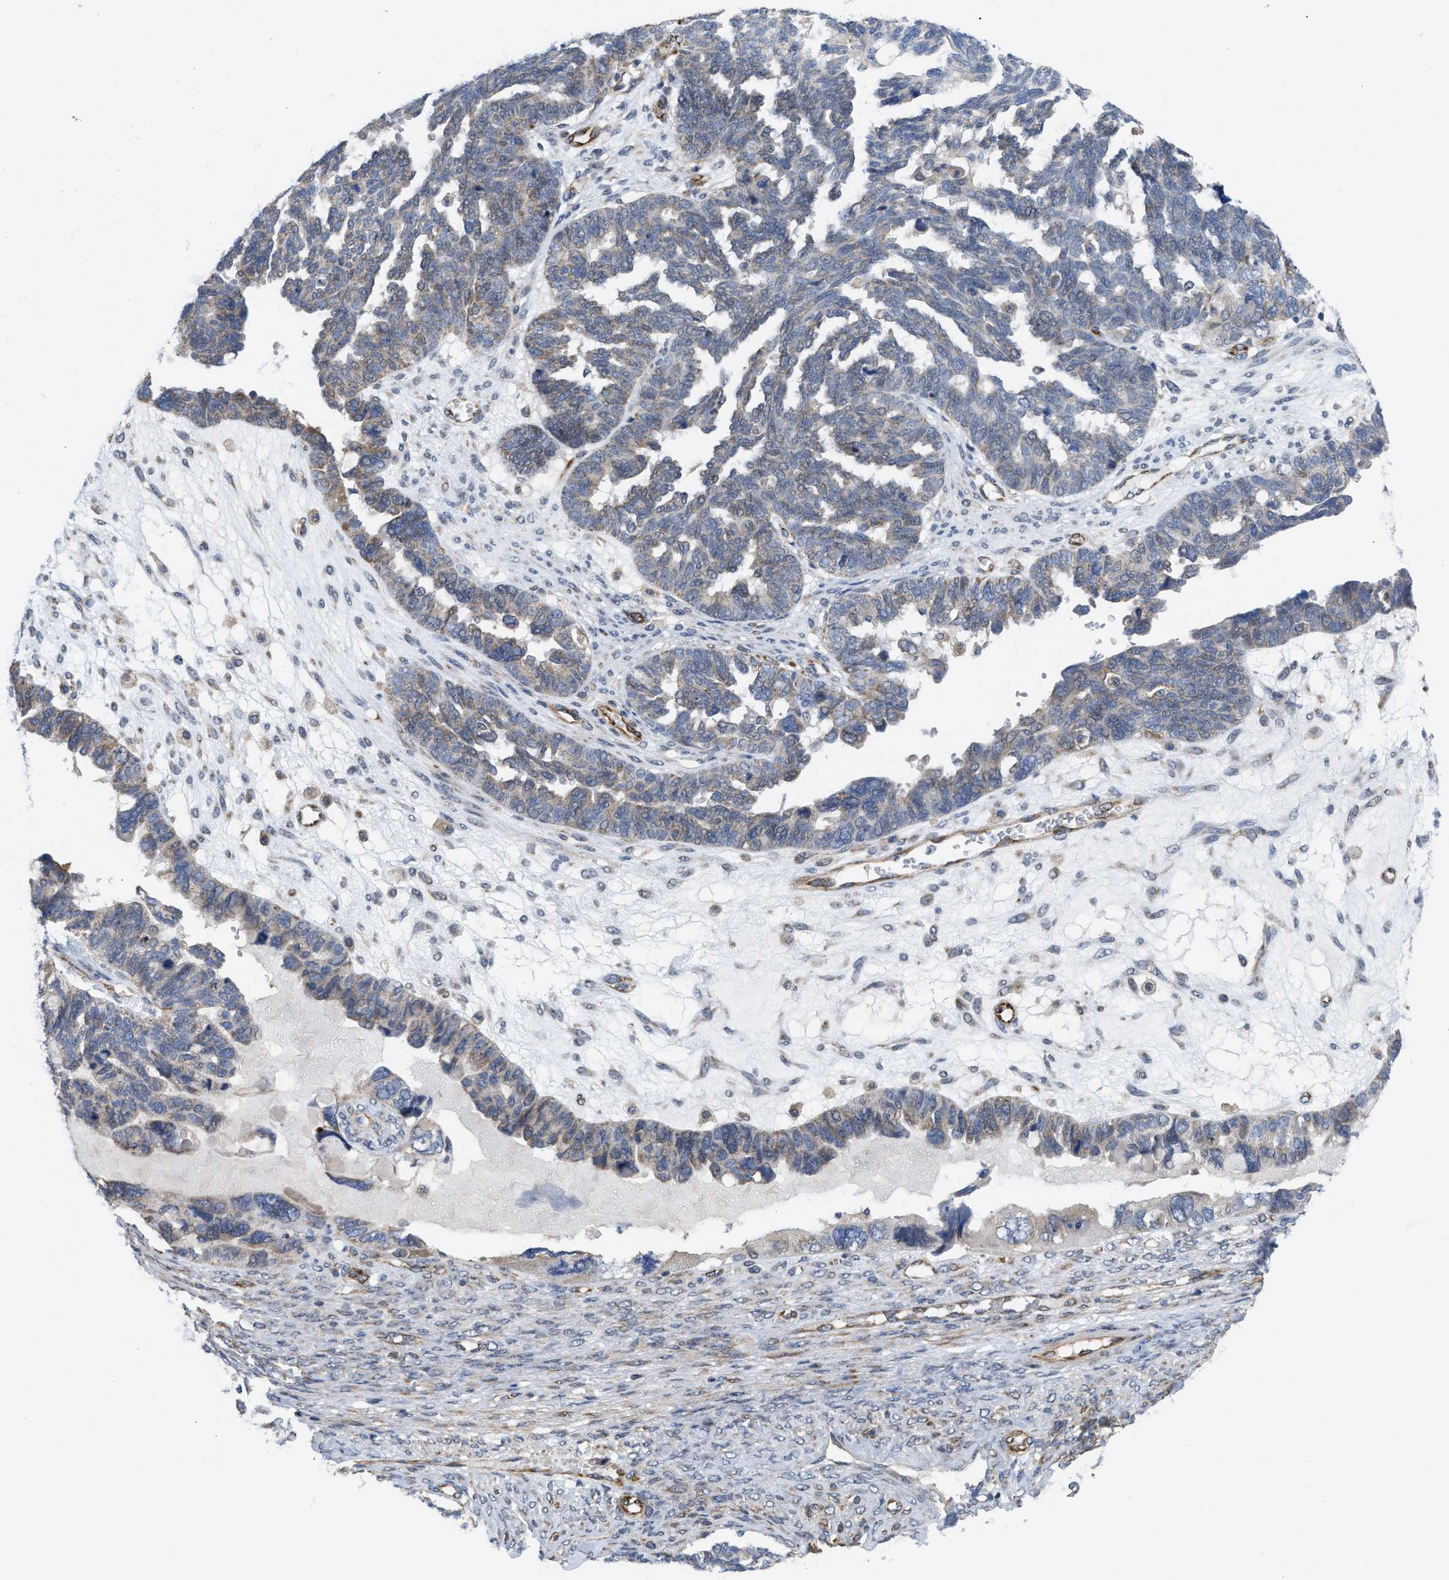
{"staining": {"intensity": "weak", "quantity": "<25%", "location": "cytoplasmic/membranous"}, "tissue": "ovarian cancer", "cell_type": "Tumor cells", "image_type": "cancer", "snomed": [{"axis": "morphology", "description": "Cystadenocarcinoma, serous, NOS"}, {"axis": "topography", "description": "Ovary"}], "caption": "Tumor cells are negative for brown protein staining in ovarian cancer.", "gene": "EOGT", "patient": {"sex": "female", "age": 79}}